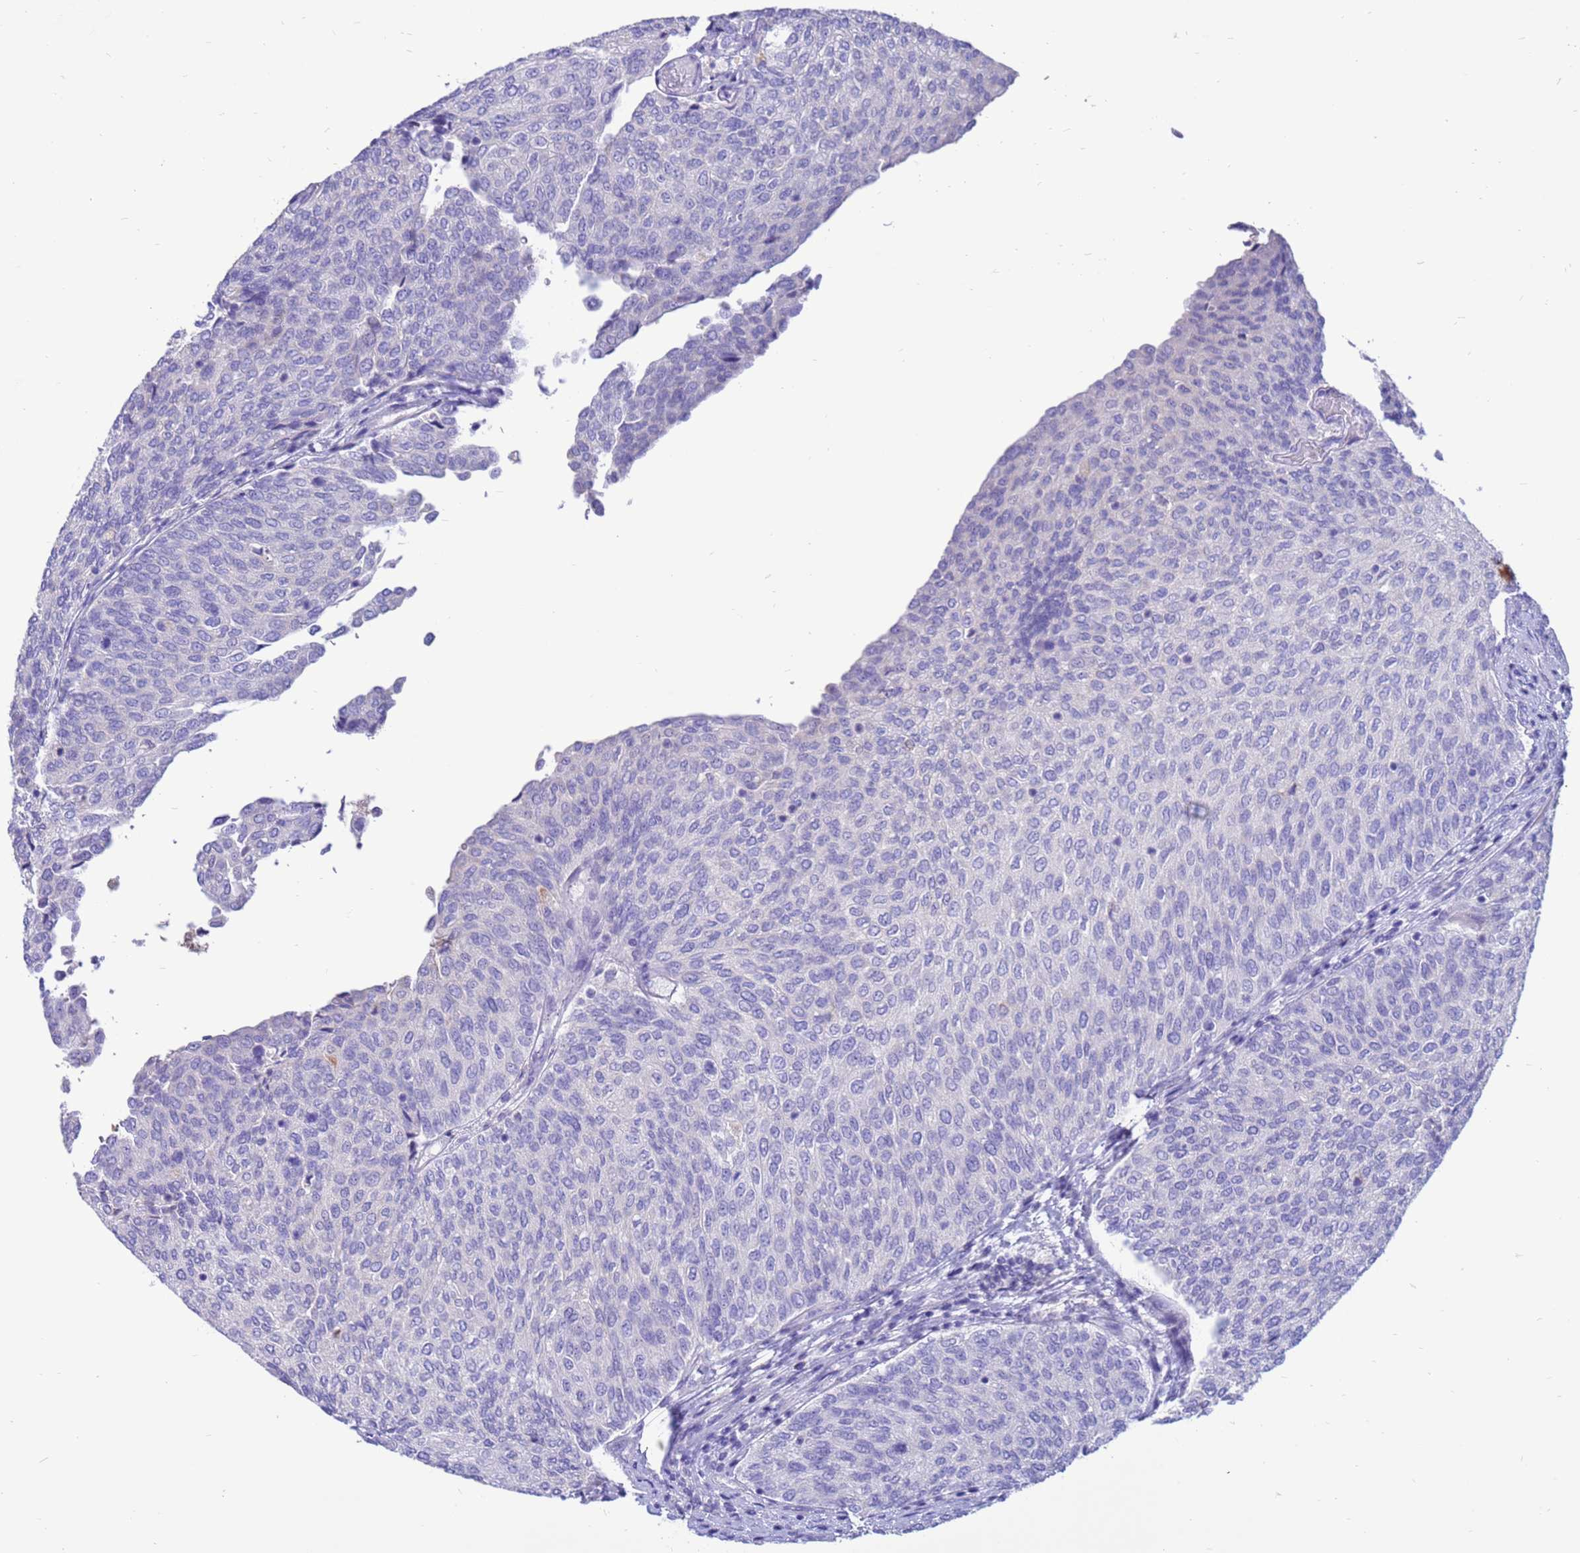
{"staining": {"intensity": "negative", "quantity": "none", "location": "none"}, "tissue": "urothelial cancer", "cell_type": "Tumor cells", "image_type": "cancer", "snomed": [{"axis": "morphology", "description": "Urothelial carcinoma, Low grade"}, {"axis": "topography", "description": "Urinary bladder"}], "caption": "A histopathology image of urothelial cancer stained for a protein demonstrates no brown staining in tumor cells.", "gene": "PDE10A", "patient": {"sex": "female", "age": 79}}